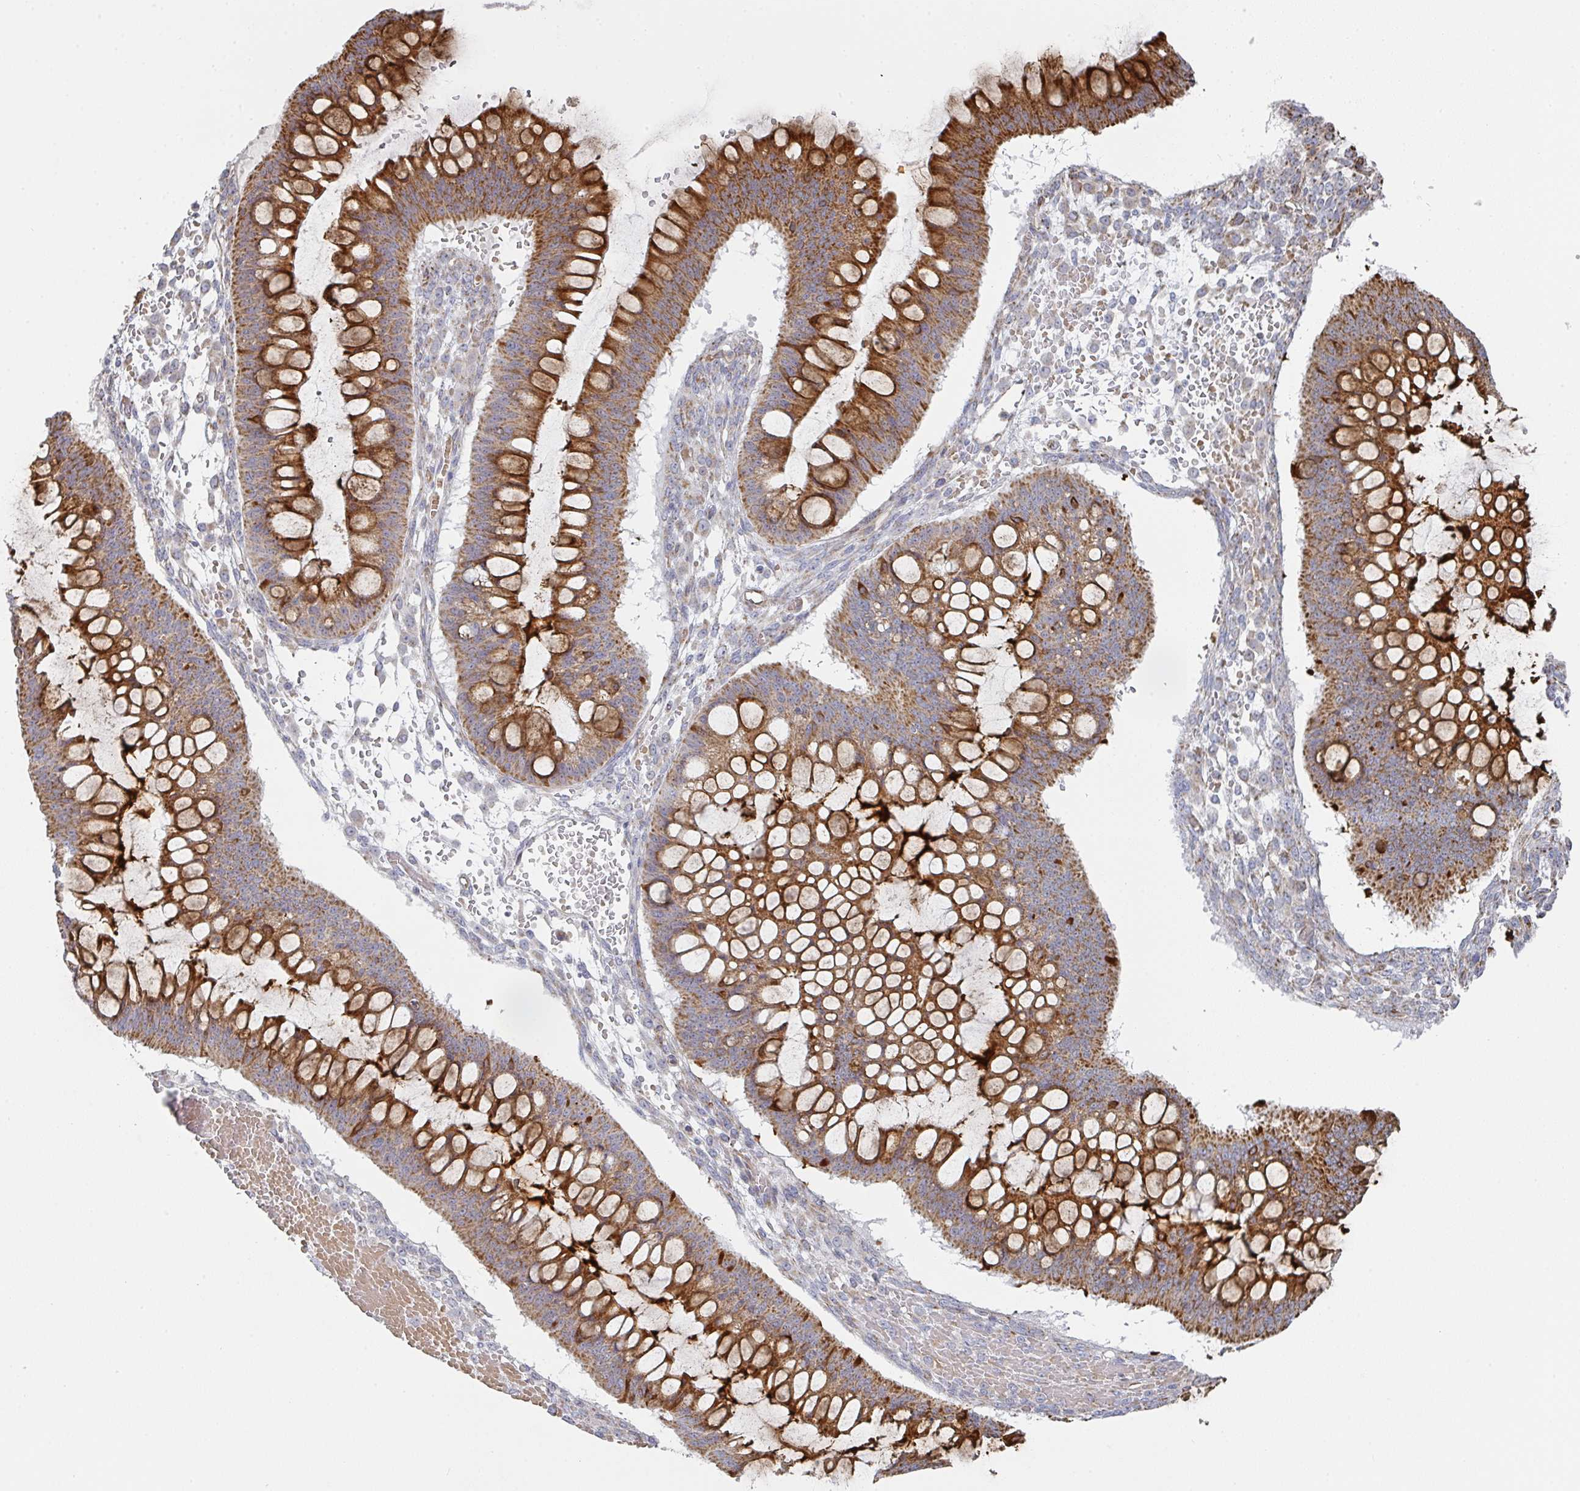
{"staining": {"intensity": "strong", "quantity": ">75%", "location": "cytoplasmic/membranous"}, "tissue": "ovarian cancer", "cell_type": "Tumor cells", "image_type": "cancer", "snomed": [{"axis": "morphology", "description": "Cystadenocarcinoma, mucinous, NOS"}, {"axis": "topography", "description": "Ovary"}], "caption": "IHC (DAB (3,3'-diaminobenzidine)) staining of human ovarian mucinous cystadenocarcinoma displays strong cytoplasmic/membranous protein staining in about >75% of tumor cells.", "gene": "ZNF526", "patient": {"sex": "female", "age": 73}}